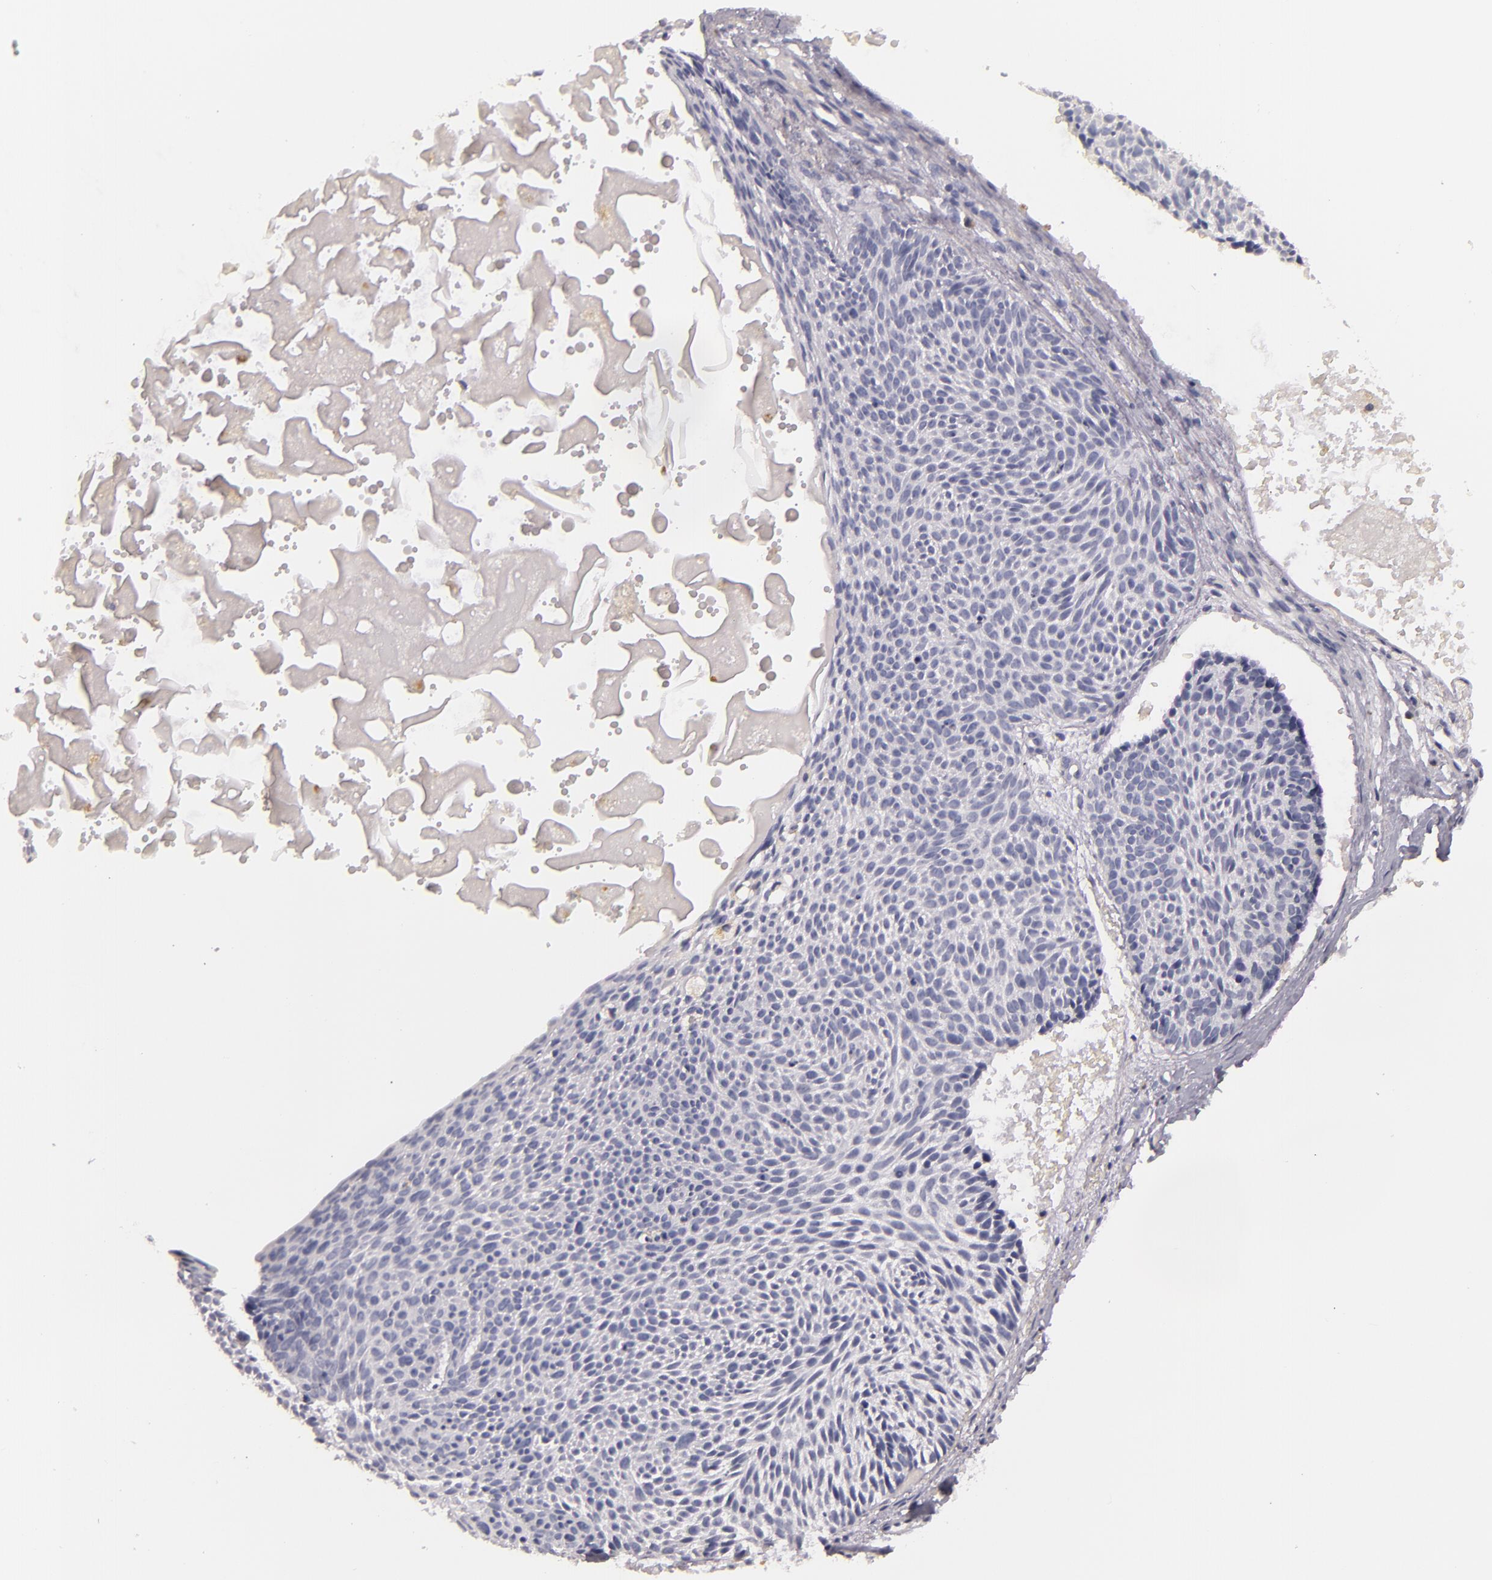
{"staining": {"intensity": "negative", "quantity": "none", "location": "none"}, "tissue": "skin cancer", "cell_type": "Tumor cells", "image_type": "cancer", "snomed": [{"axis": "morphology", "description": "Basal cell carcinoma"}, {"axis": "topography", "description": "Skin"}], "caption": "Skin cancer was stained to show a protein in brown. There is no significant expression in tumor cells.", "gene": "TLR8", "patient": {"sex": "male", "age": 84}}